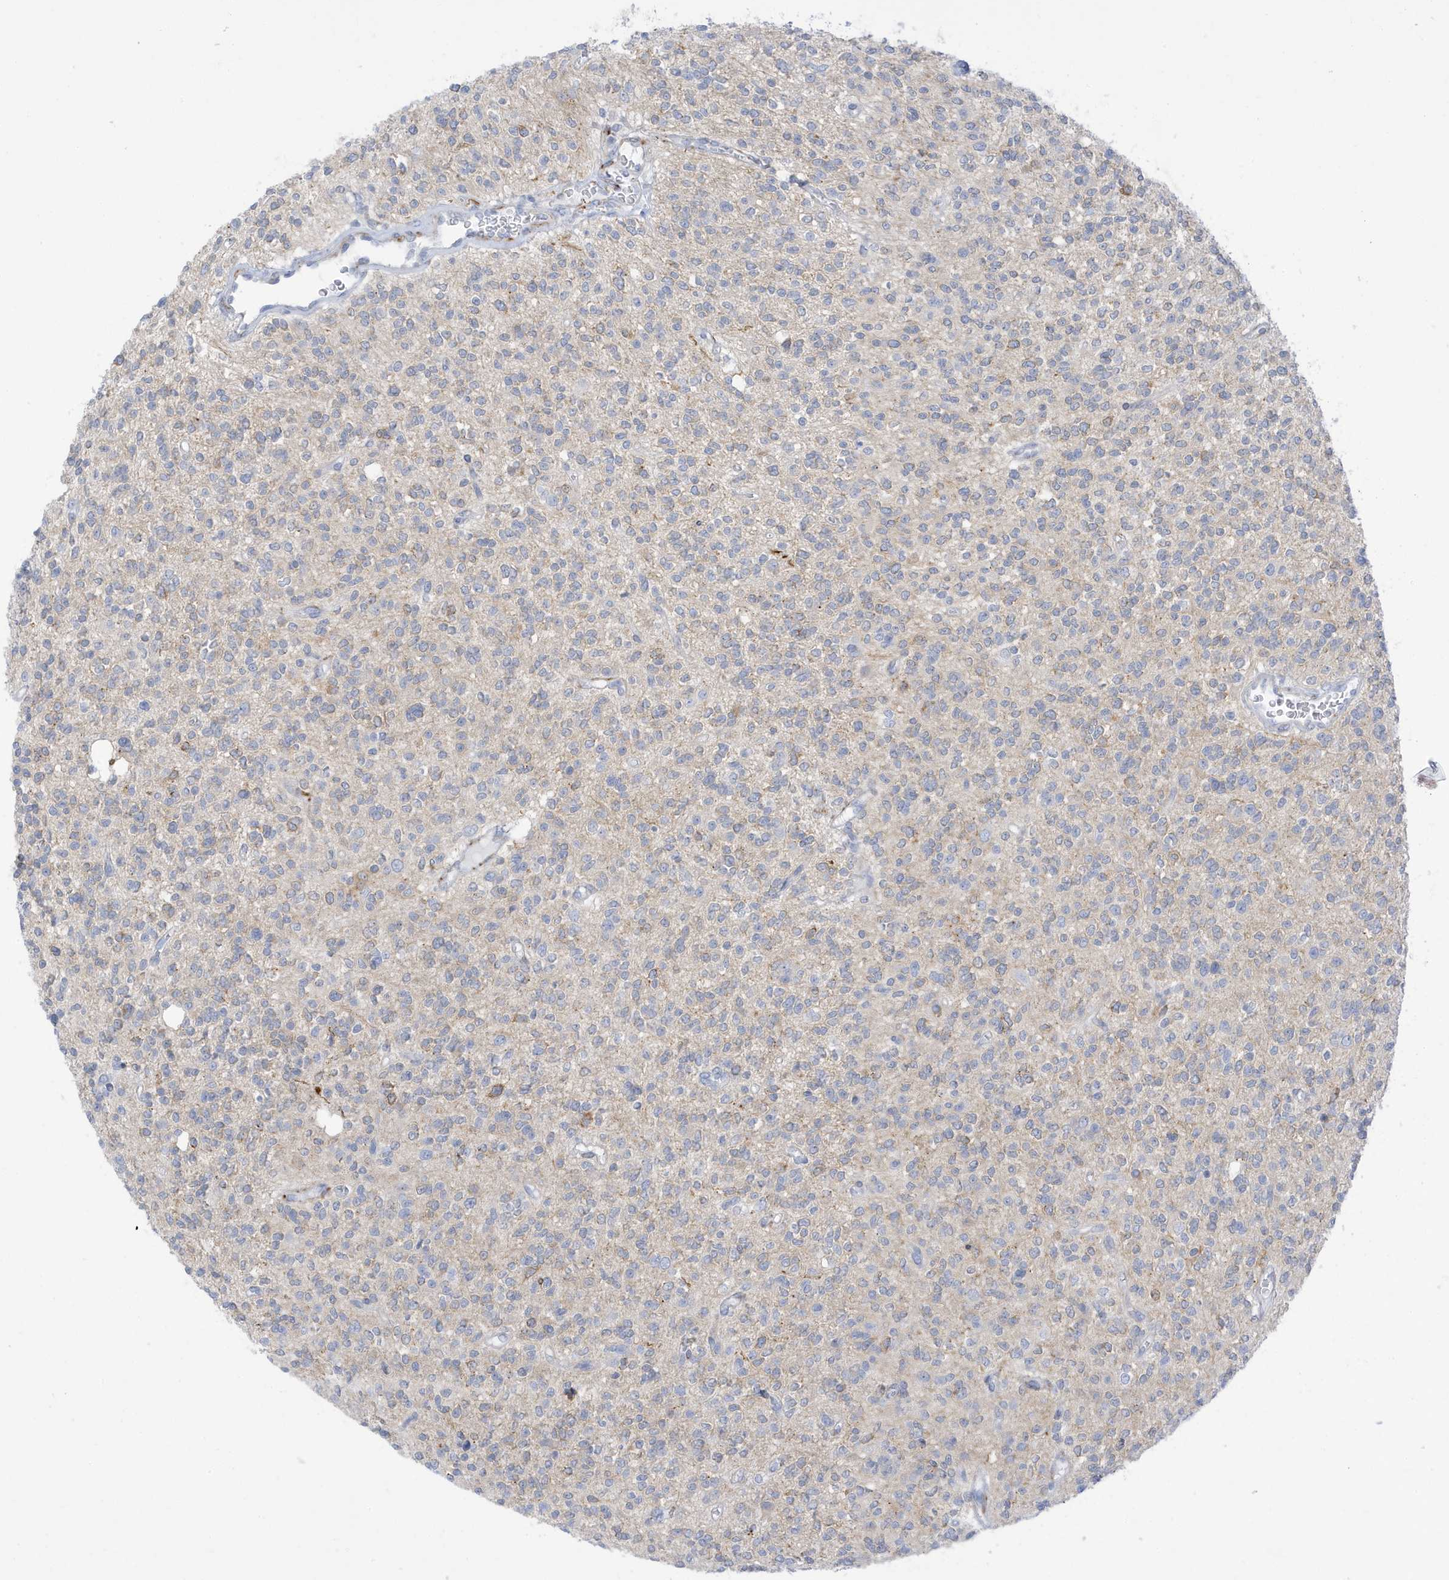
{"staining": {"intensity": "negative", "quantity": "none", "location": "none"}, "tissue": "glioma", "cell_type": "Tumor cells", "image_type": "cancer", "snomed": [{"axis": "morphology", "description": "Glioma, malignant, High grade"}, {"axis": "topography", "description": "Brain"}], "caption": "Tumor cells are negative for brown protein staining in glioma.", "gene": "PERM1", "patient": {"sex": "male", "age": 34}}